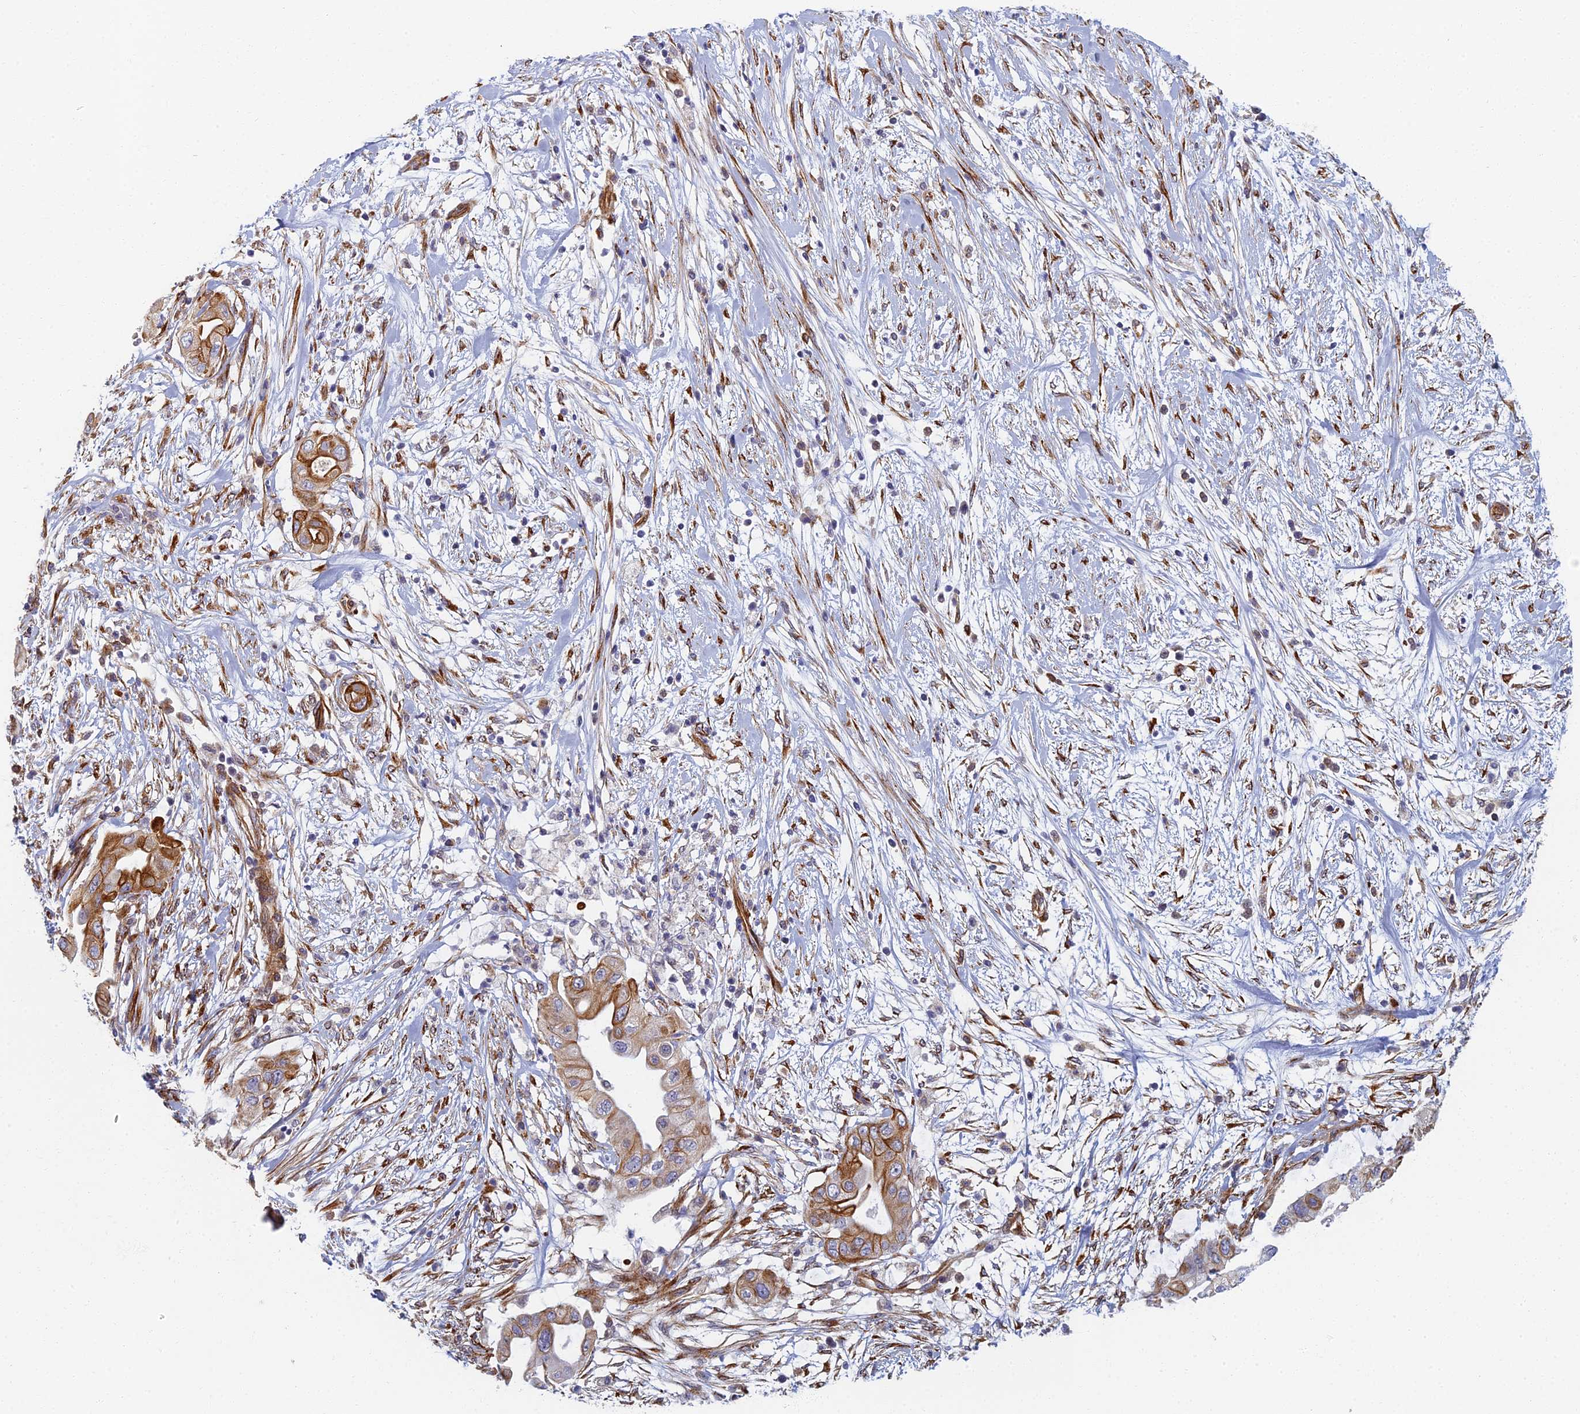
{"staining": {"intensity": "moderate", "quantity": "25%-75%", "location": "cytoplasmic/membranous"}, "tissue": "pancreatic cancer", "cell_type": "Tumor cells", "image_type": "cancer", "snomed": [{"axis": "morphology", "description": "Adenocarcinoma, NOS"}, {"axis": "topography", "description": "Pancreas"}], "caption": "Immunohistochemistry (DAB (3,3'-diaminobenzidine)) staining of pancreatic adenocarcinoma shows moderate cytoplasmic/membranous protein expression in about 25%-75% of tumor cells.", "gene": "ABCB10", "patient": {"sex": "male", "age": 68}}